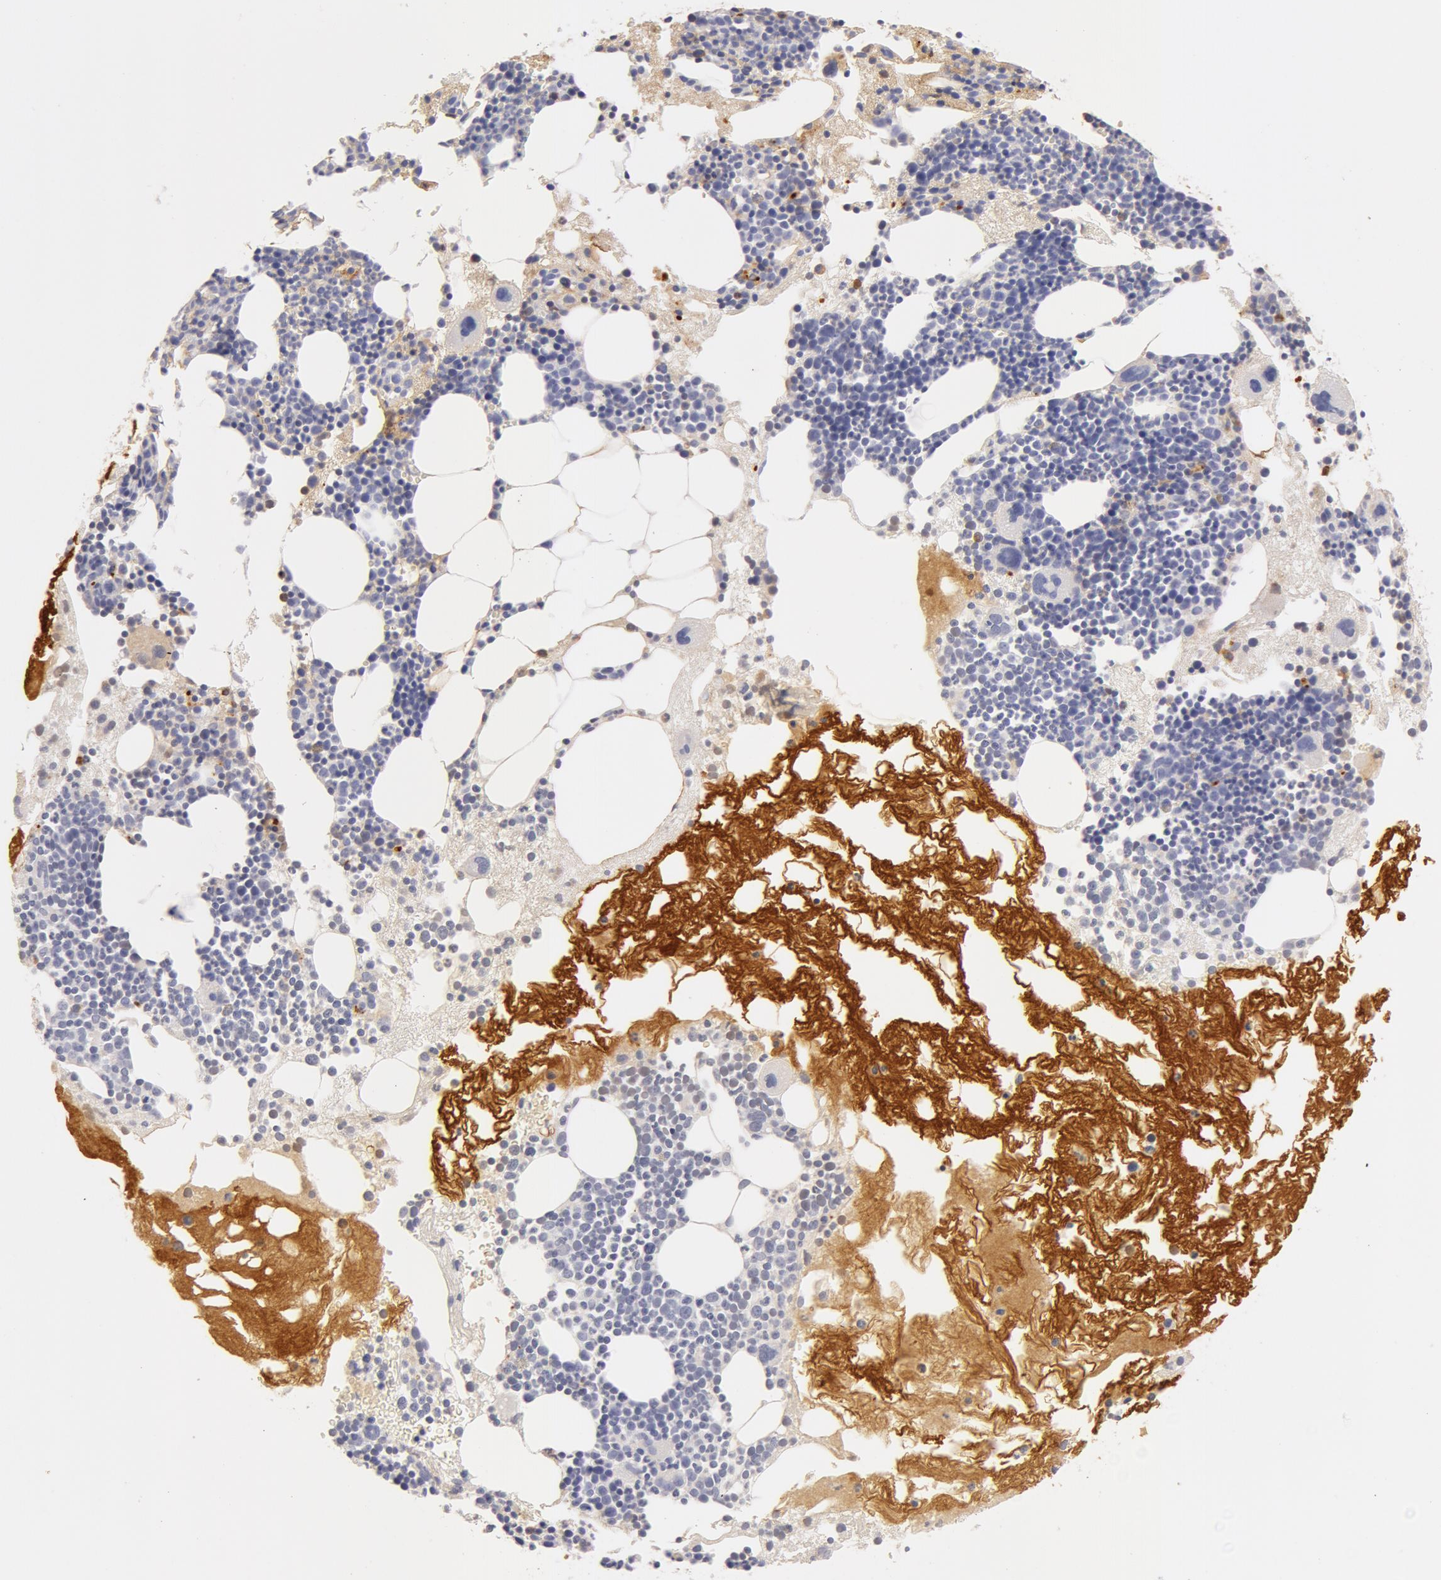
{"staining": {"intensity": "moderate", "quantity": "<25%", "location": "cytoplasmic/membranous"}, "tissue": "bone marrow", "cell_type": "Hematopoietic cells", "image_type": "normal", "snomed": [{"axis": "morphology", "description": "Normal tissue, NOS"}, {"axis": "topography", "description": "Bone marrow"}], "caption": "Immunohistochemical staining of unremarkable bone marrow displays low levels of moderate cytoplasmic/membranous expression in about <25% of hematopoietic cells.", "gene": "AHSG", "patient": {"sex": "male", "age": 75}}